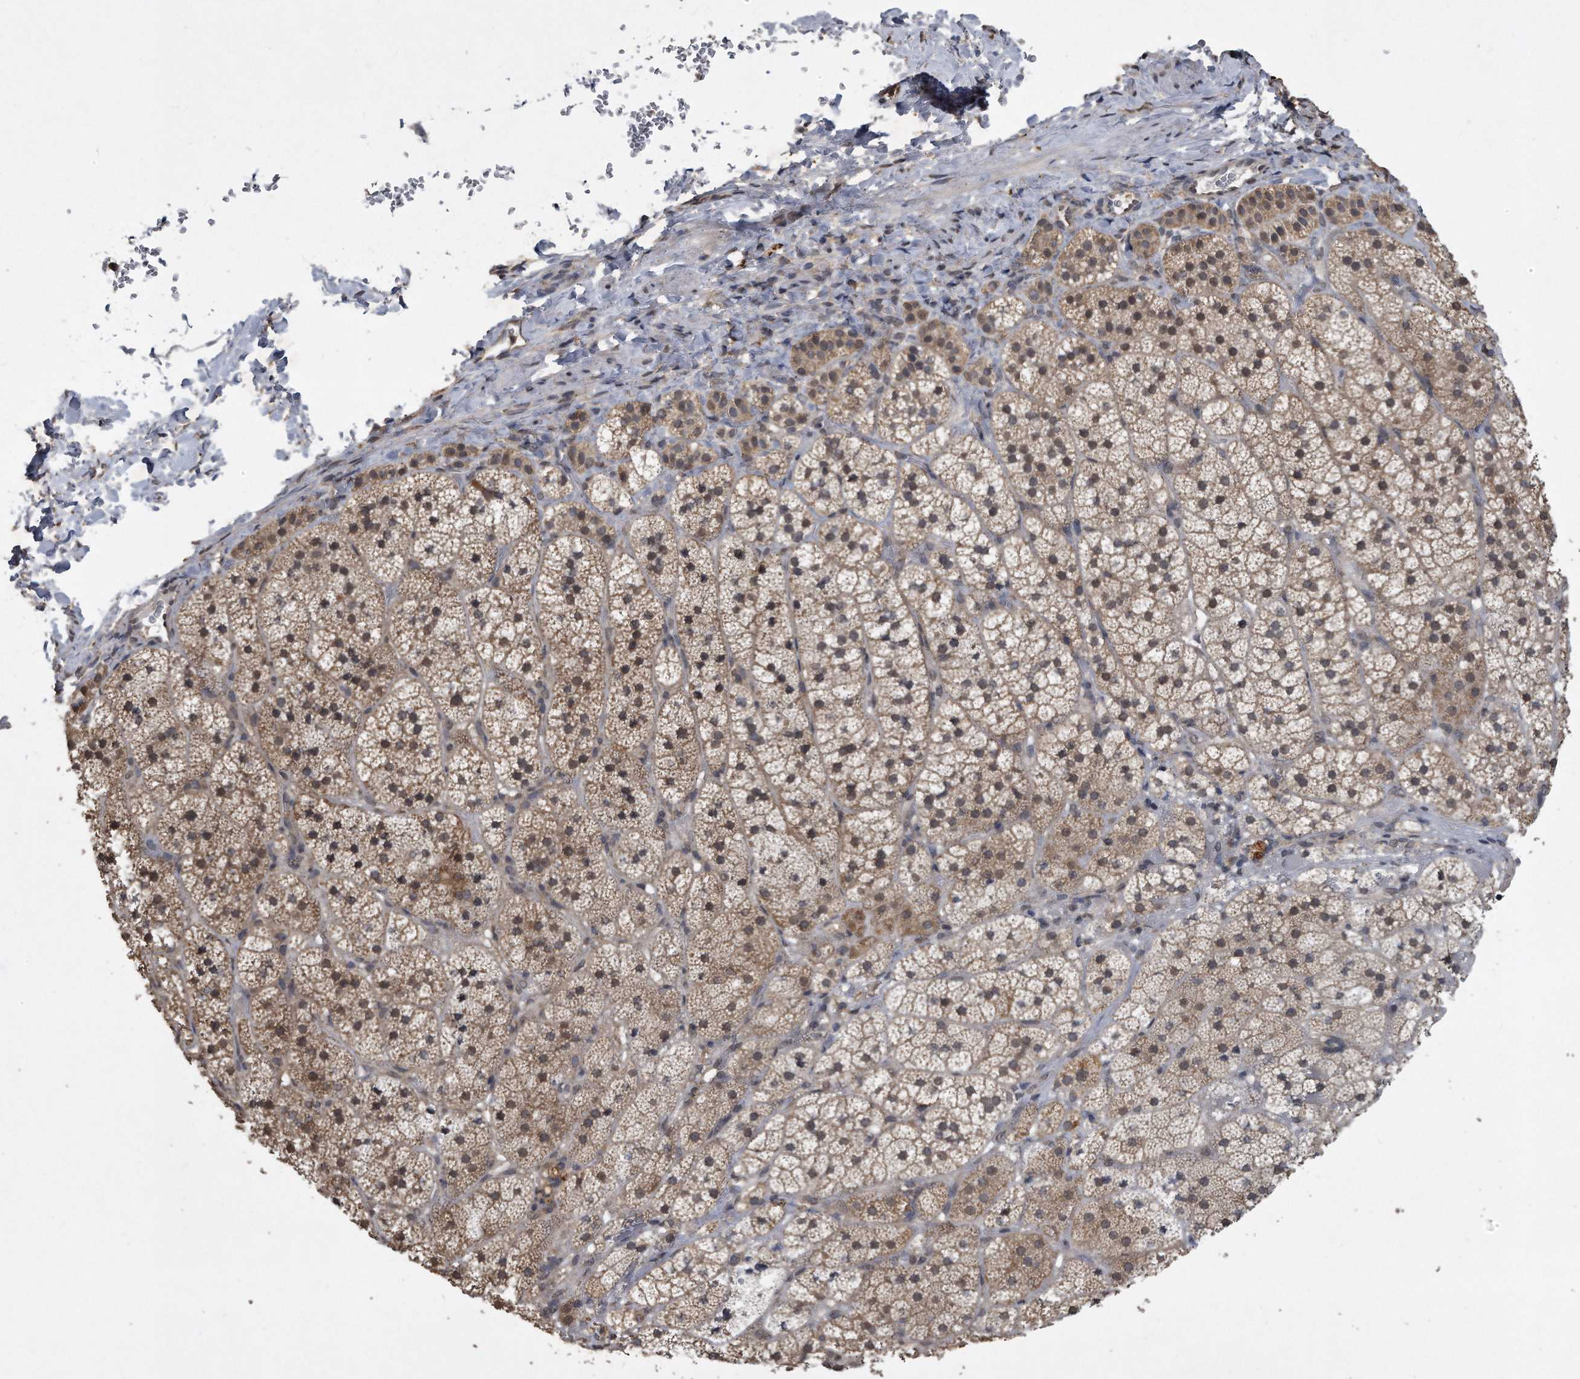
{"staining": {"intensity": "moderate", "quantity": ">75%", "location": "cytoplasmic/membranous"}, "tissue": "adrenal gland", "cell_type": "Glandular cells", "image_type": "normal", "snomed": [{"axis": "morphology", "description": "Normal tissue, NOS"}, {"axis": "topography", "description": "Adrenal gland"}], "caption": "Brown immunohistochemical staining in normal human adrenal gland exhibits moderate cytoplasmic/membranous positivity in approximately >75% of glandular cells.", "gene": "CRYZL1", "patient": {"sex": "female", "age": 44}}